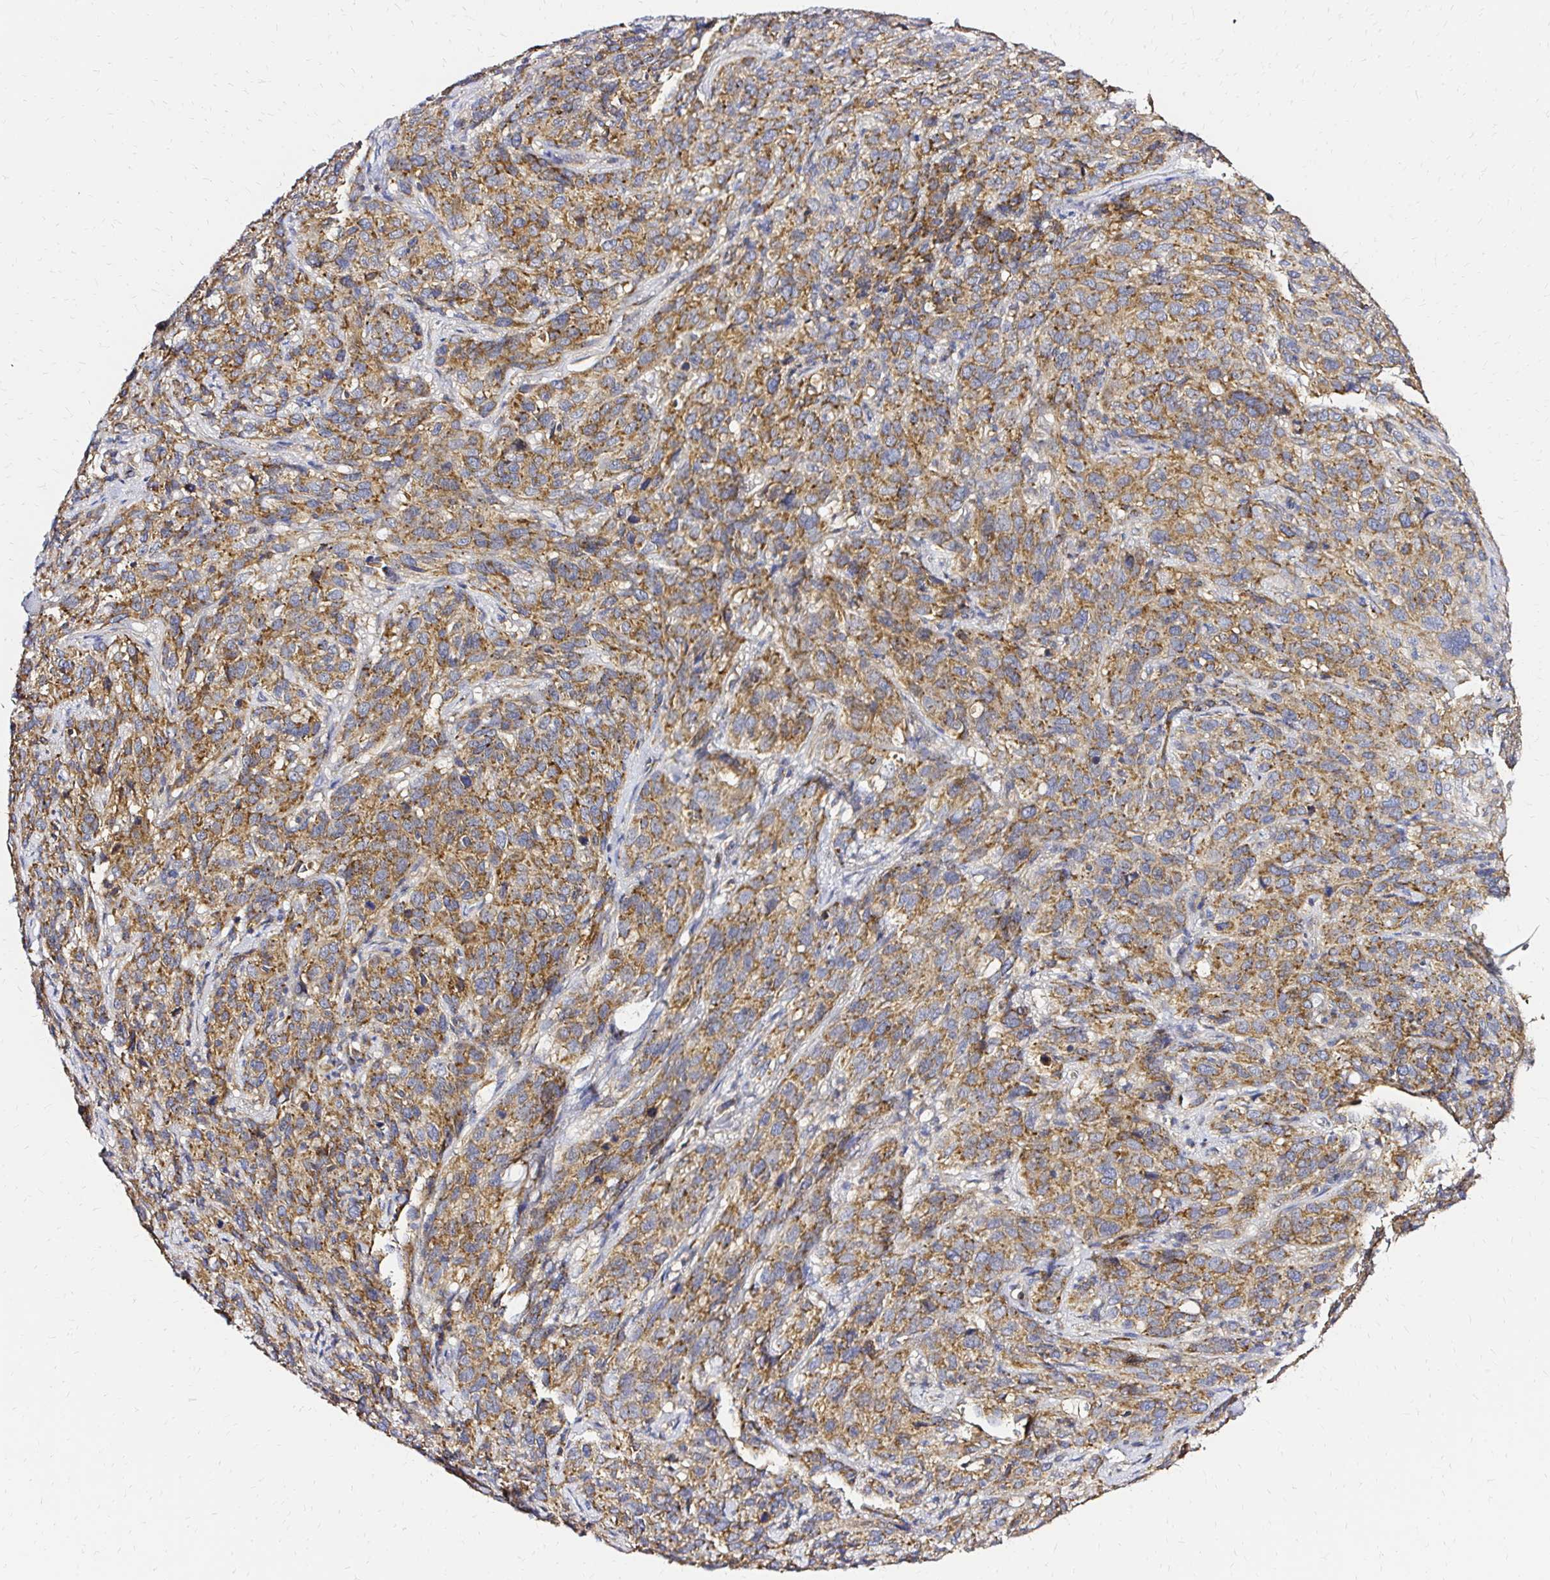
{"staining": {"intensity": "moderate", "quantity": ">75%", "location": "cytoplasmic/membranous"}, "tissue": "cervical cancer", "cell_type": "Tumor cells", "image_type": "cancer", "snomed": [{"axis": "morphology", "description": "Squamous cell carcinoma, NOS"}, {"axis": "topography", "description": "Cervix"}], "caption": "A high-resolution image shows immunohistochemistry staining of cervical cancer (squamous cell carcinoma), which demonstrates moderate cytoplasmic/membranous staining in about >75% of tumor cells.", "gene": "MRPL13", "patient": {"sex": "female", "age": 51}}